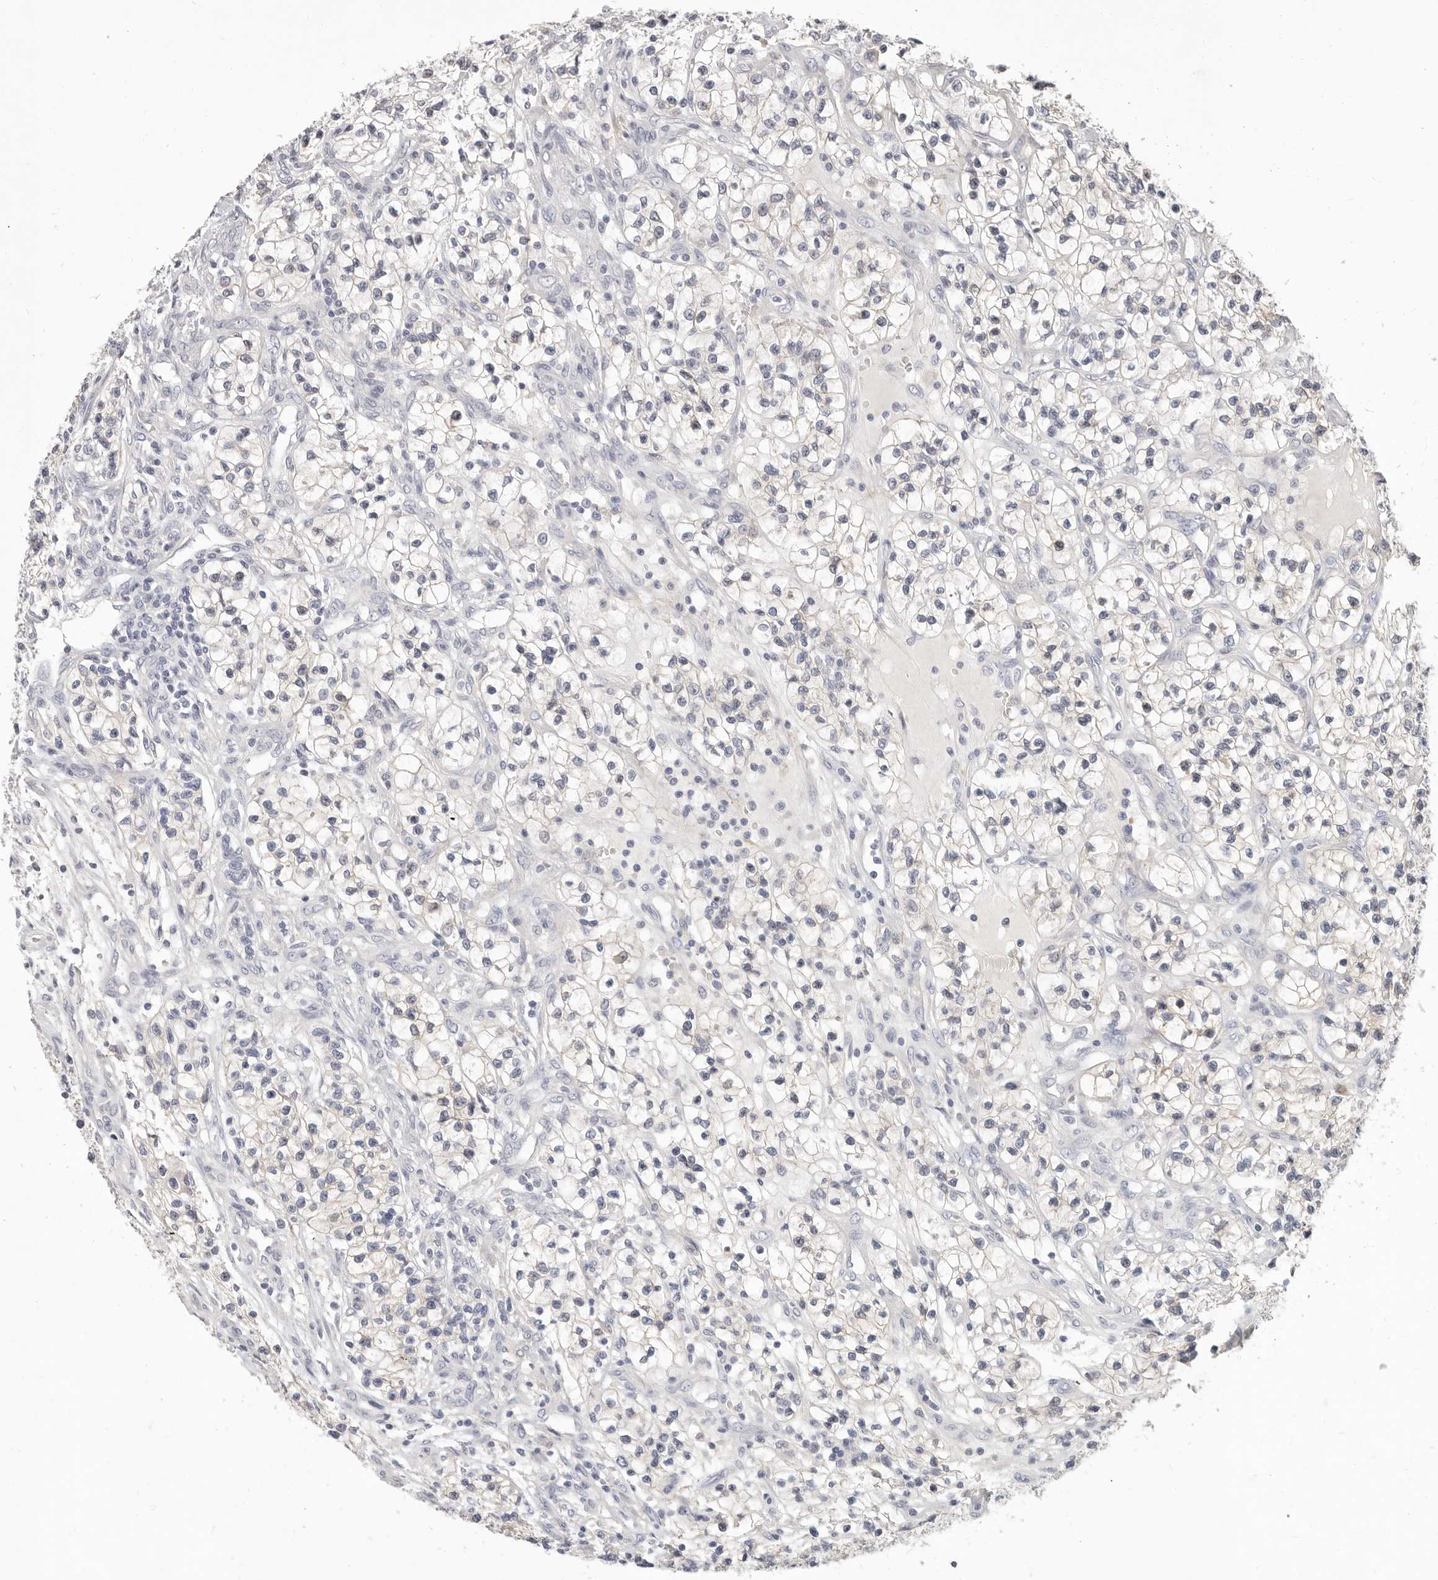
{"staining": {"intensity": "weak", "quantity": "<25%", "location": "cytoplasmic/membranous"}, "tissue": "renal cancer", "cell_type": "Tumor cells", "image_type": "cancer", "snomed": [{"axis": "morphology", "description": "Adenocarcinoma, NOS"}, {"axis": "topography", "description": "Kidney"}], "caption": "High power microscopy histopathology image of an IHC micrograph of renal adenocarcinoma, revealing no significant expression in tumor cells.", "gene": "TMEM63B", "patient": {"sex": "female", "age": 57}}